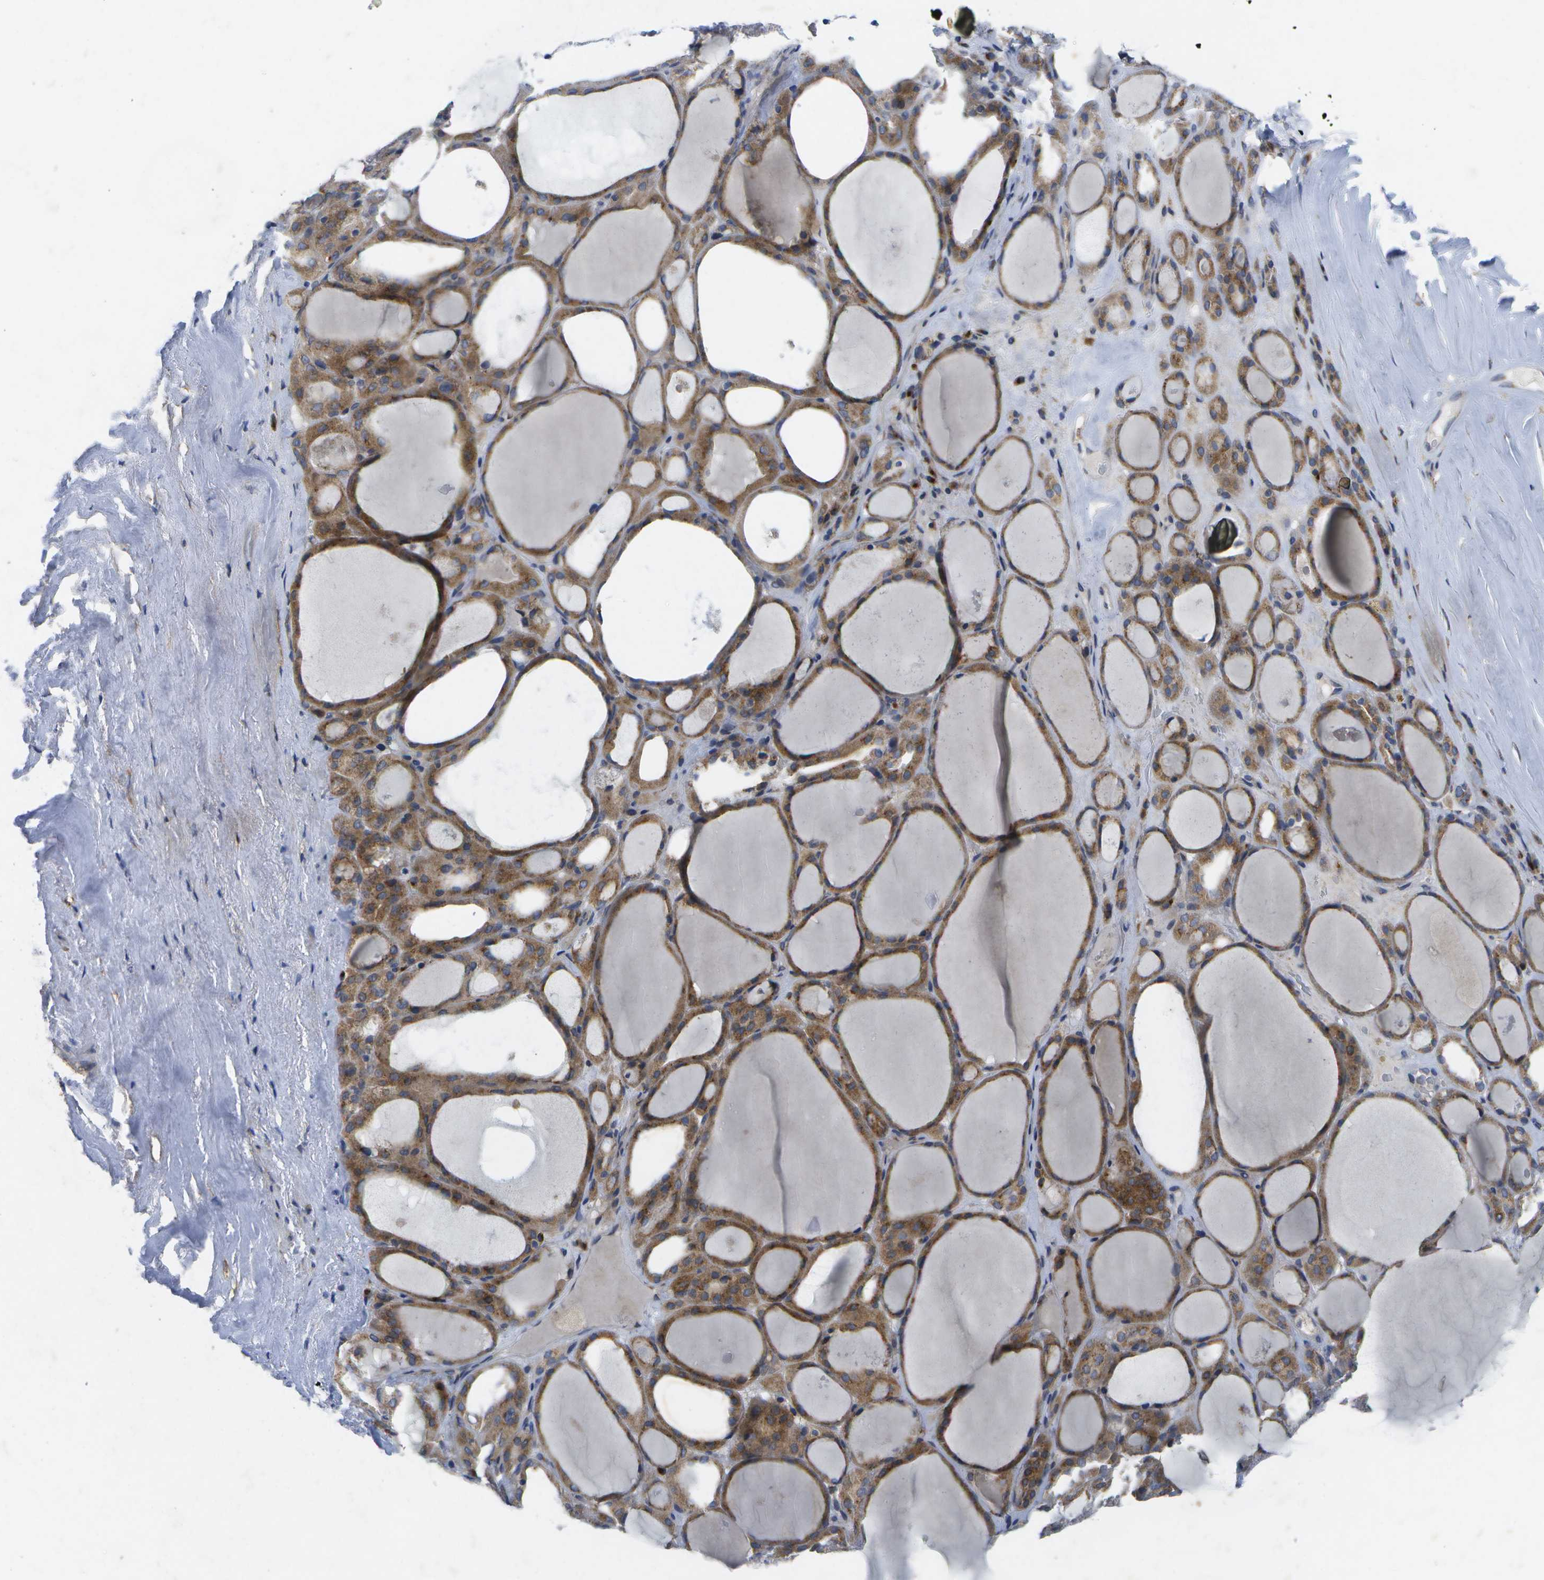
{"staining": {"intensity": "moderate", "quantity": ">75%", "location": "cytoplasmic/membranous"}, "tissue": "thyroid gland", "cell_type": "Glandular cells", "image_type": "normal", "snomed": [{"axis": "morphology", "description": "Normal tissue, NOS"}, {"axis": "morphology", "description": "Carcinoma, NOS"}, {"axis": "topography", "description": "Thyroid gland"}], "caption": "This histopathology image shows benign thyroid gland stained with immunohistochemistry (IHC) to label a protein in brown. The cytoplasmic/membranous of glandular cells show moderate positivity for the protein. Nuclei are counter-stained blue.", "gene": "KDELR1", "patient": {"sex": "female", "age": 86}}